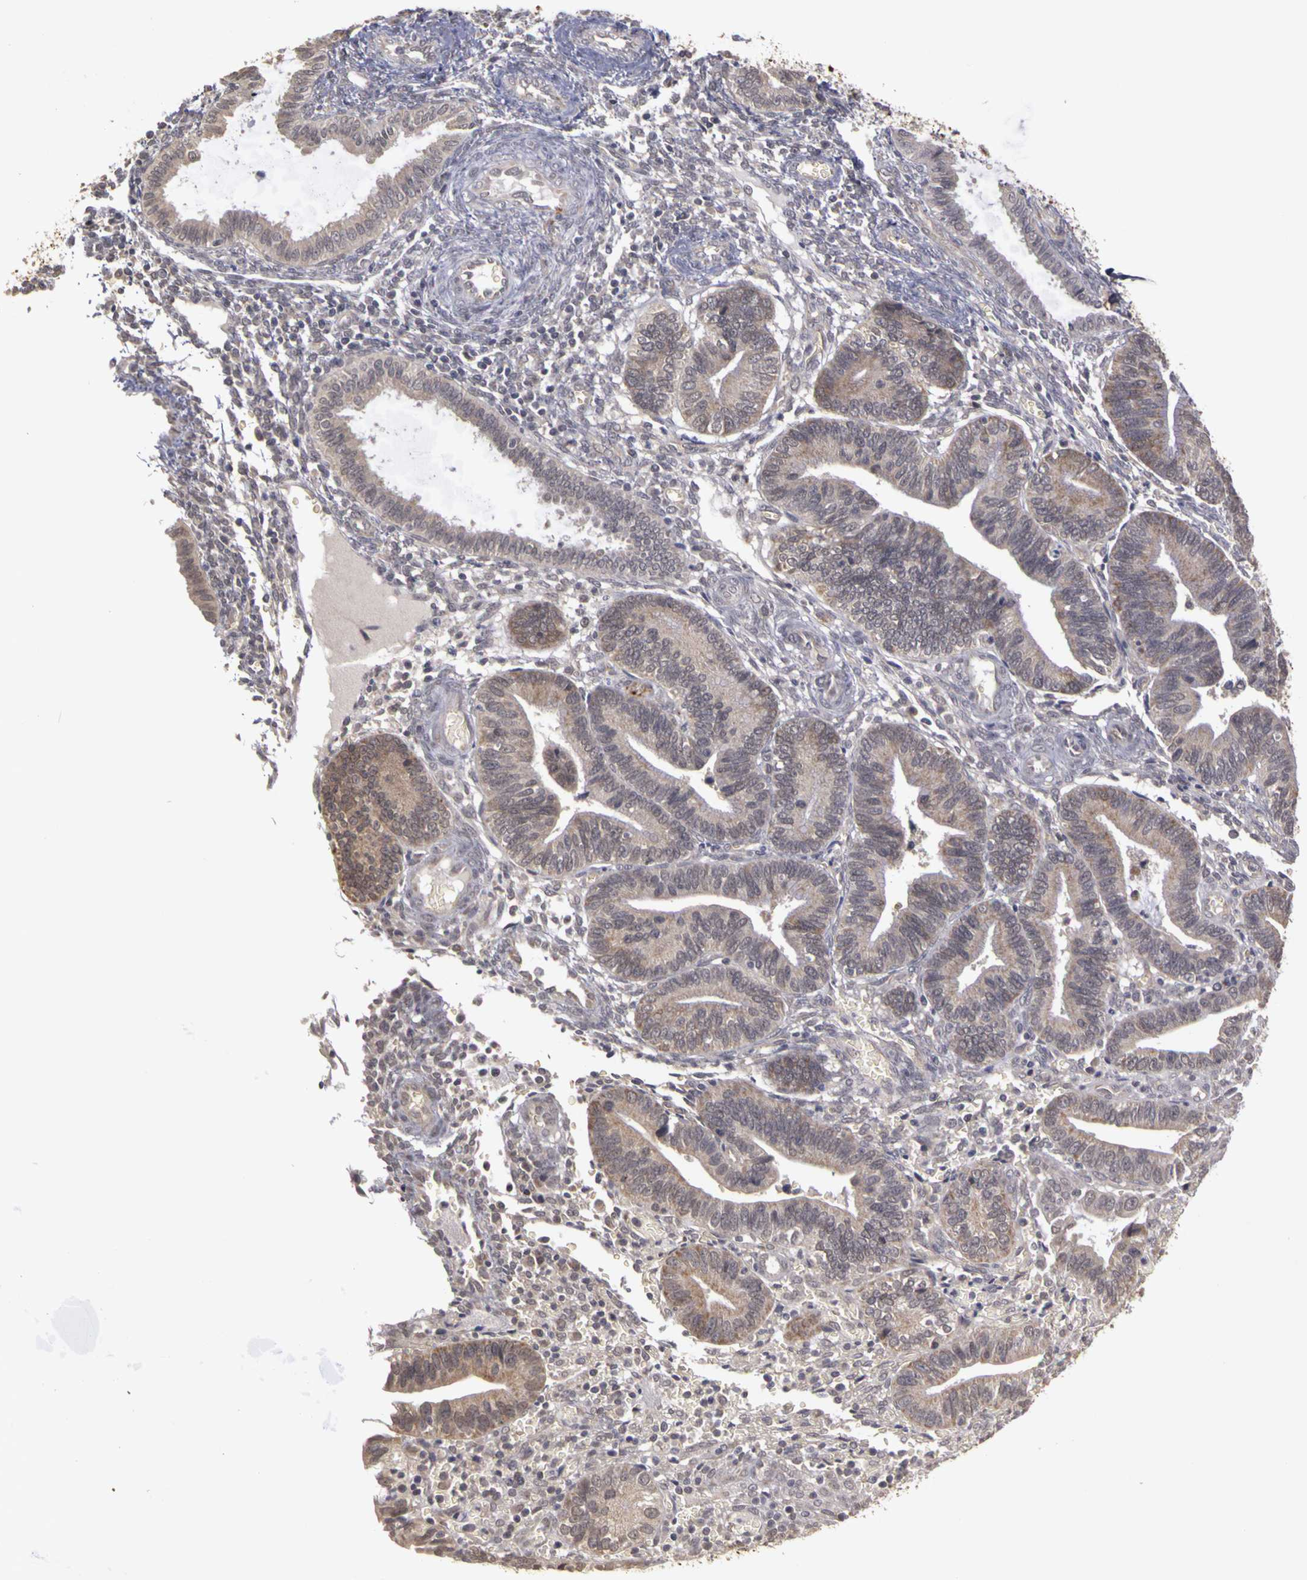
{"staining": {"intensity": "negative", "quantity": "none", "location": "none"}, "tissue": "endometrium", "cell_type": "Cells in endometrial stroma", "image_type": "normal", "snomed": [{"axis": "morphology", "description": "Normal tissue, NOS"}, {"axis": "topography", "description": "Endometrium"}], "caption": "DAB immunohistochemical staining of normal endometrium exhibits no significant staining in cells in endometrial stroma.", "gene": "FRMD7", "patient": {"sex": "female", "age": 36}}